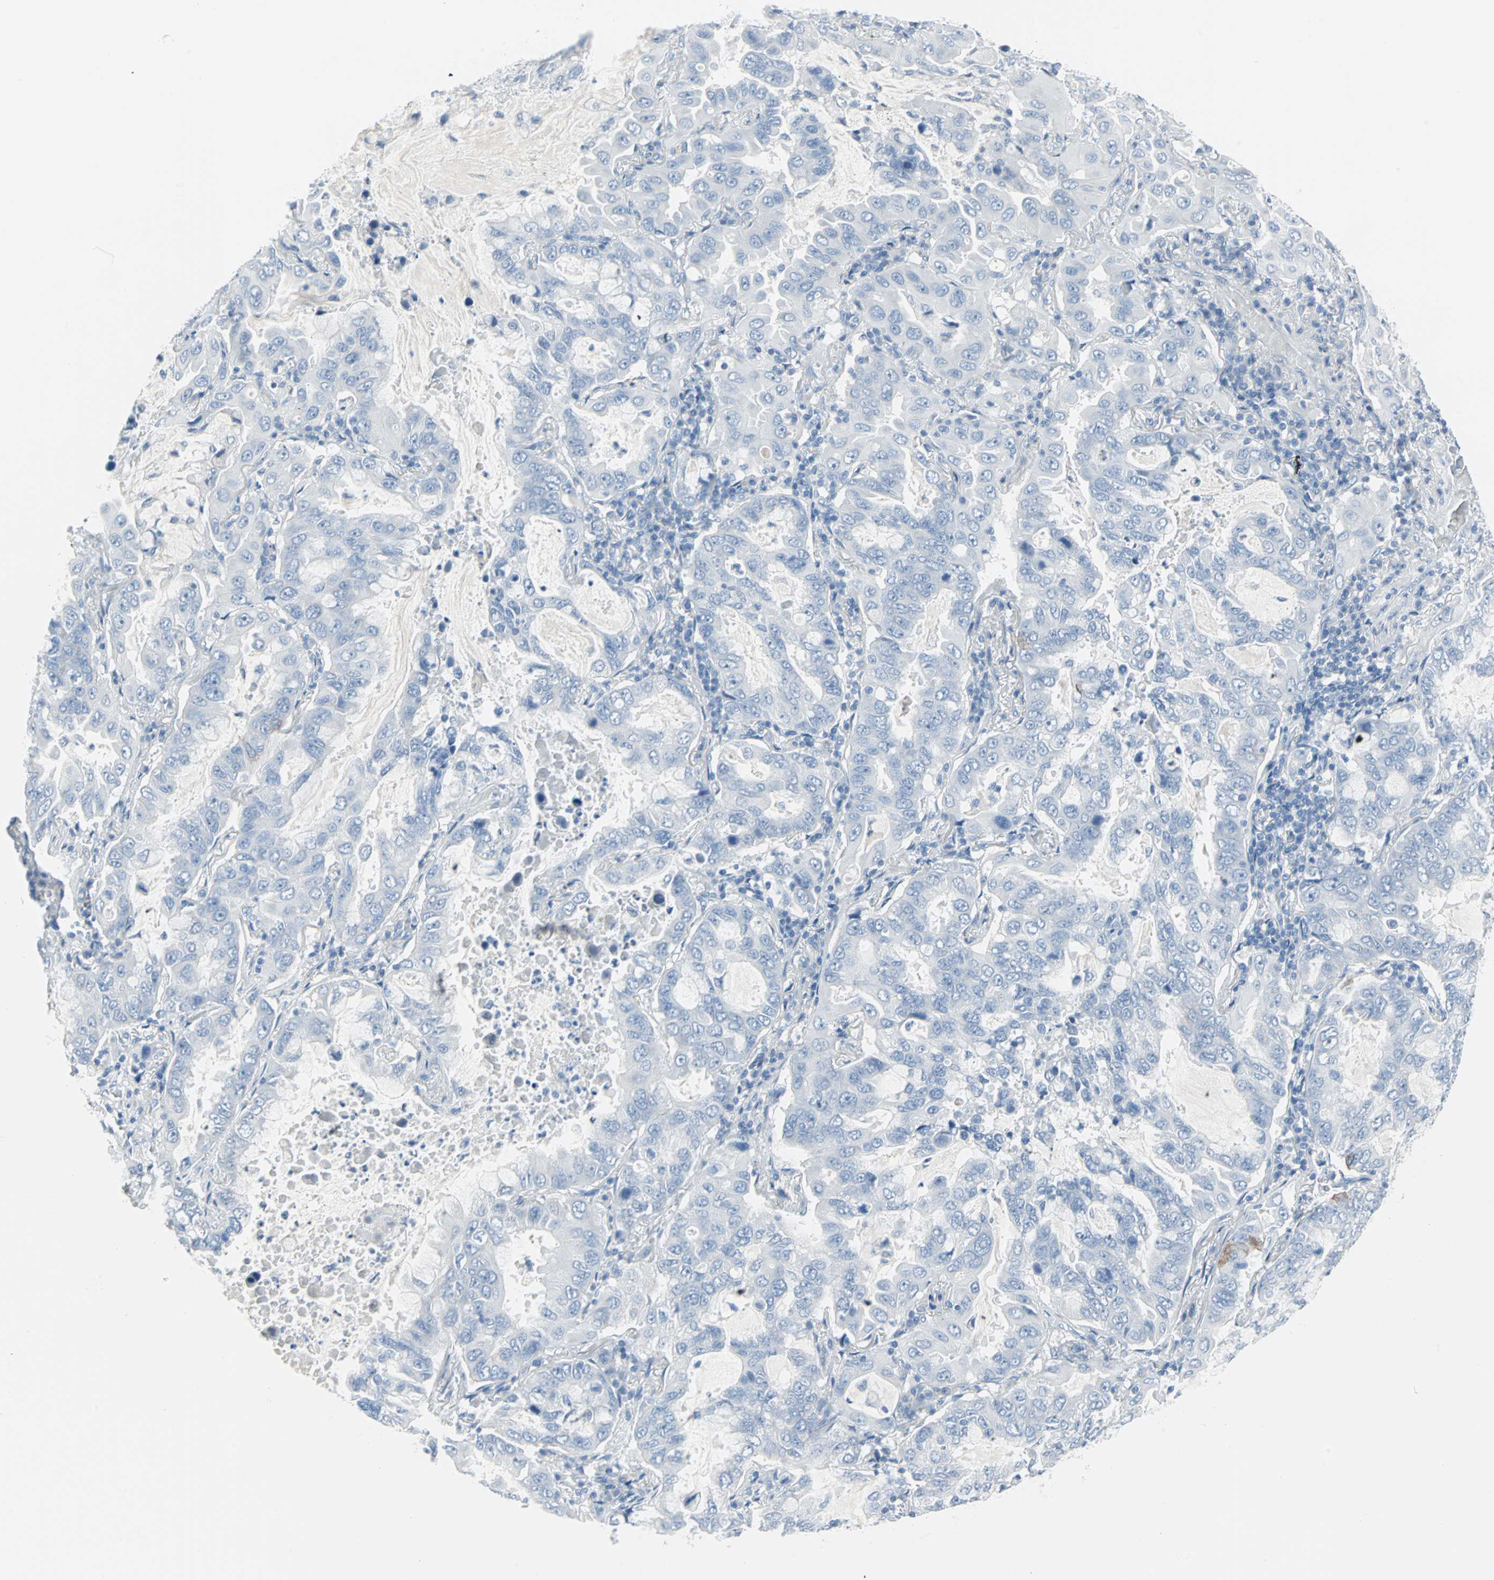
{"staining": {"intensity": "negative", "quantity": "none", "location": "none"}, "tissue": "lung cancer", "cell_type": "Tumor cells", "image_type": "cancer", "snomed": [{"axis": "morphology", "description": "Adenocarcinoma, NOS"}, {"axis": "topography", "description": "Lung"}], "caption": "Lung cancer (adenocarcinoma) was stained to show a protein in brown. There is no significant staining in tumor cells.", "gene": "STX1A", "patient": {"sex": "male", "age": 64}}